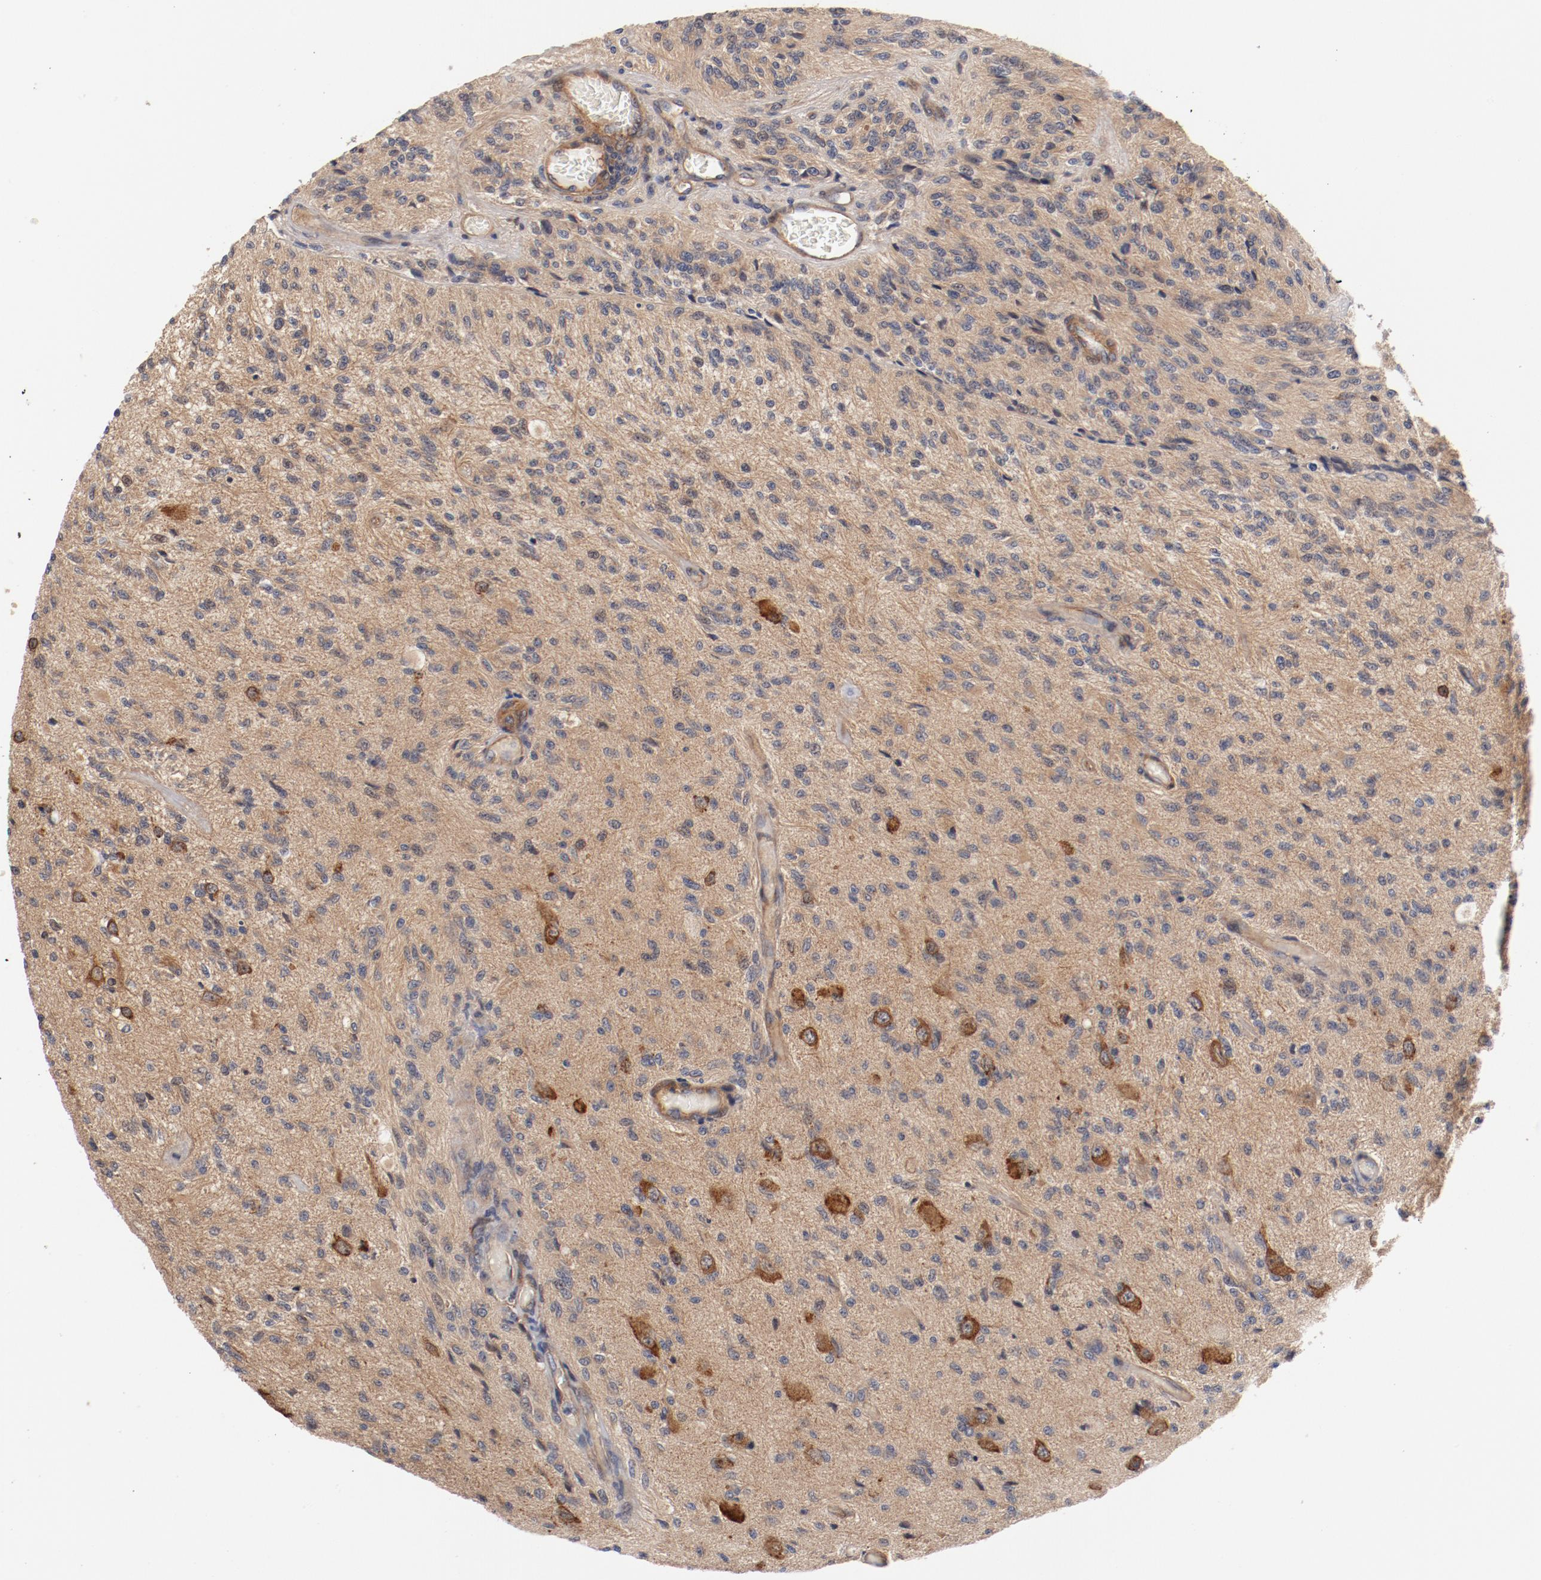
{"staining": {"intensity": "weak", "quantity": ">75%", "location": "cytoplasmic/membranous"}, "tissue": "glioma", "cell_type": "Tumor cells", "image_type": "cancer", "snomed": [{"axis": "morphology", "description": "Normal tissue, NOS"}, {"axis": "morphology", "description": "Glioma, malignant, High grade"}, {"axis": "topography", "description": "Cerebral cortex"}], "caption": "DAB (3,3'-diaminobenzidine) immunohistochemical staining of high-grade glioma (malignant) exhibits weak cytoplasmic/membranous protein staining in about >75% of tumor cells. Nuclei are stained in blue.", "gene": "PITPNM2", "patient": {"sex": "male", "age": 77}}